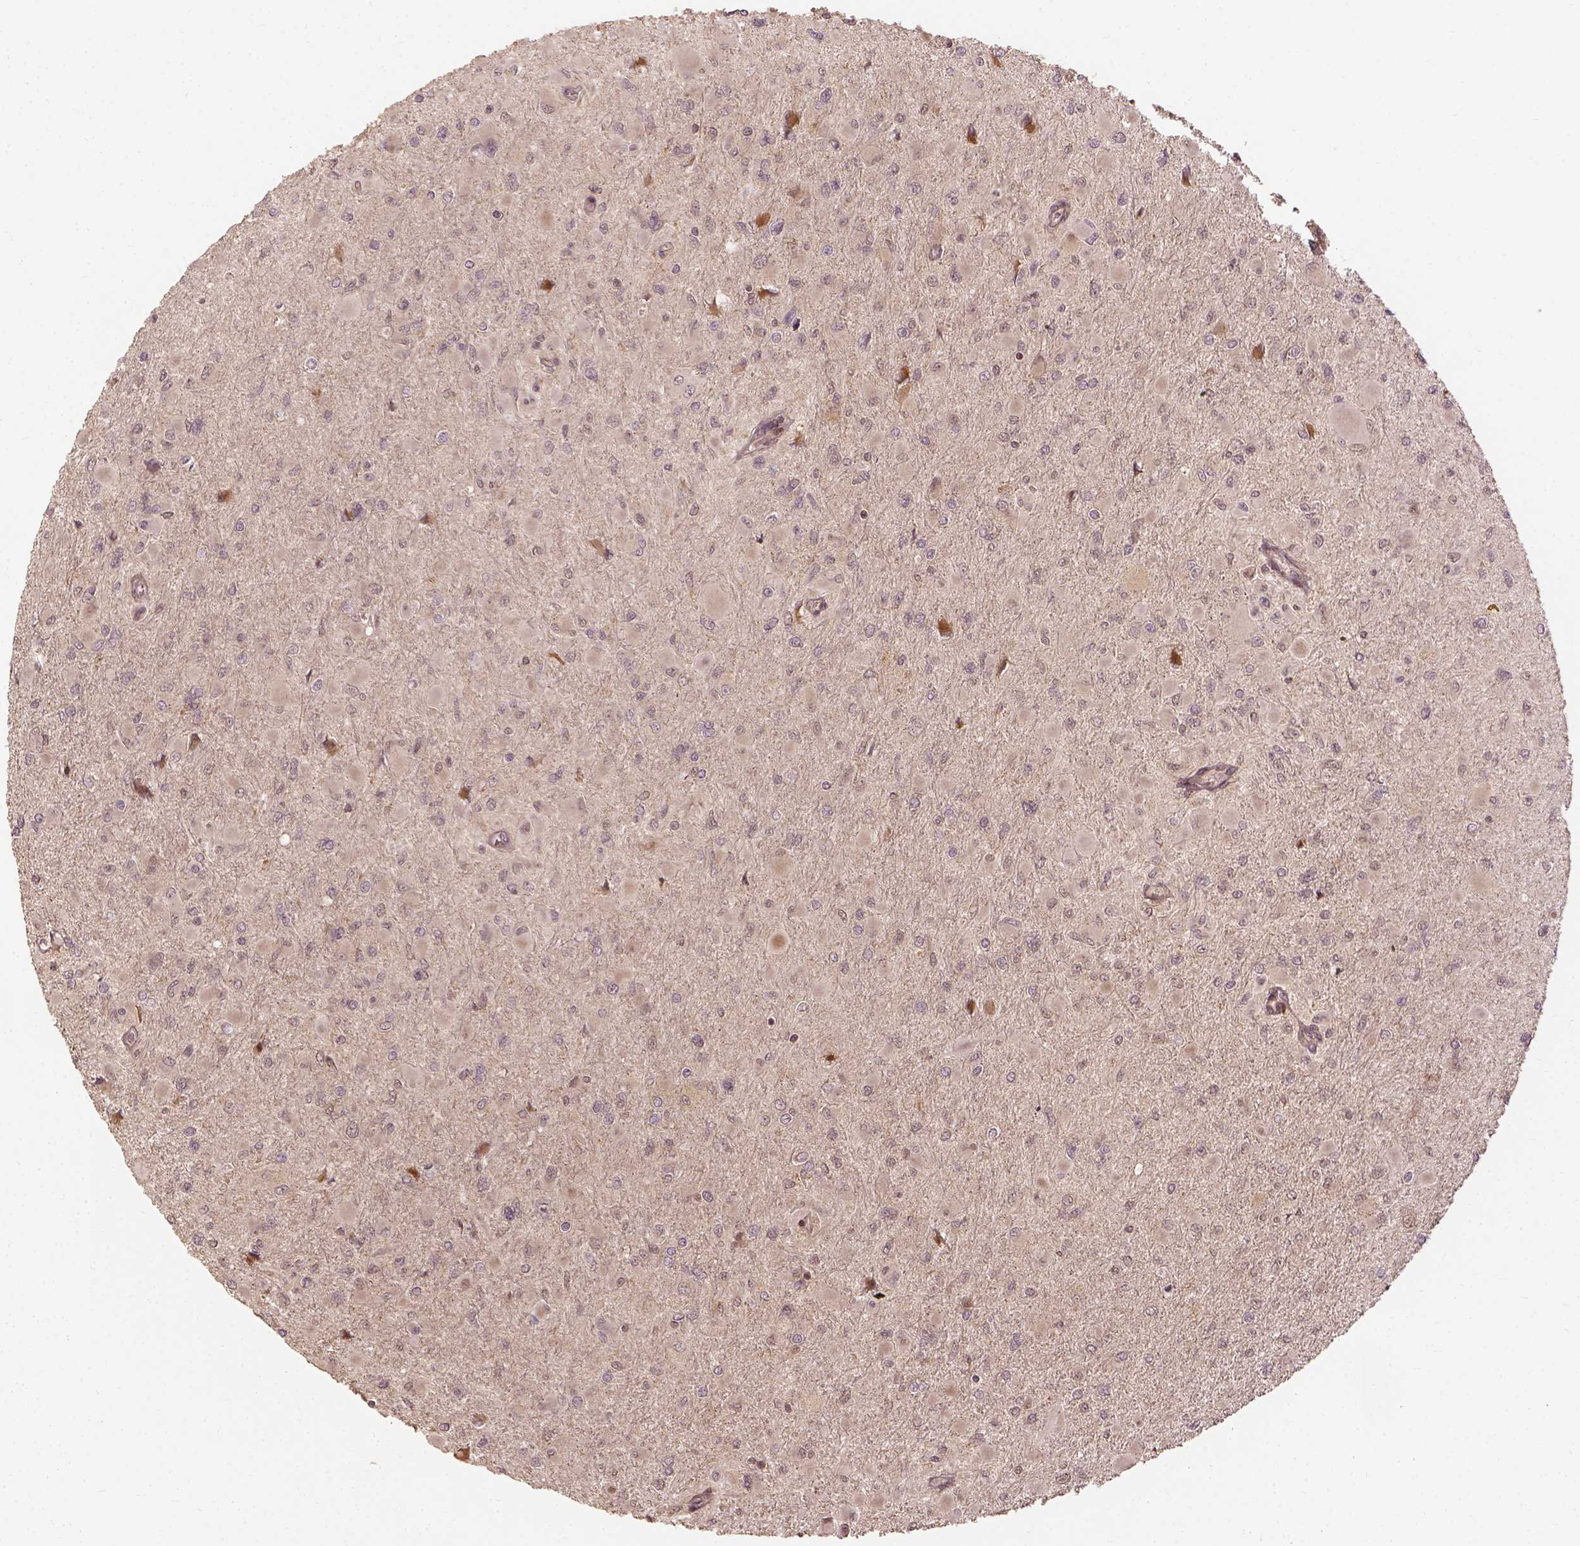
{"staining": {"intensity": "weak", "quantity": "<25%", "location": "cytoplasmic/membranous"}, "tissue": "glioma", "cell_type": "Tumor cells", "image_type": "cancer", "snomed": [{"axis": "morphology", "description": "Glioma, malignant, High grade"}, {"axis": "topography", "description": "Cerebral cortex"}], "caption": "Immunohistochemistry photomicrograph of human malignant glioma (high-grade) stained for a protein (brown), which reveals no staining in tumor cells. The staining was performed using DAB (3,3'-diaminobenzidine) to visualize the protein expression in brown, while the nuclei were stained in blue with hematoxylin (Magnification: 20x).", "gene": "VEGFA", "patient": {"sex": "female", "age": 36}}